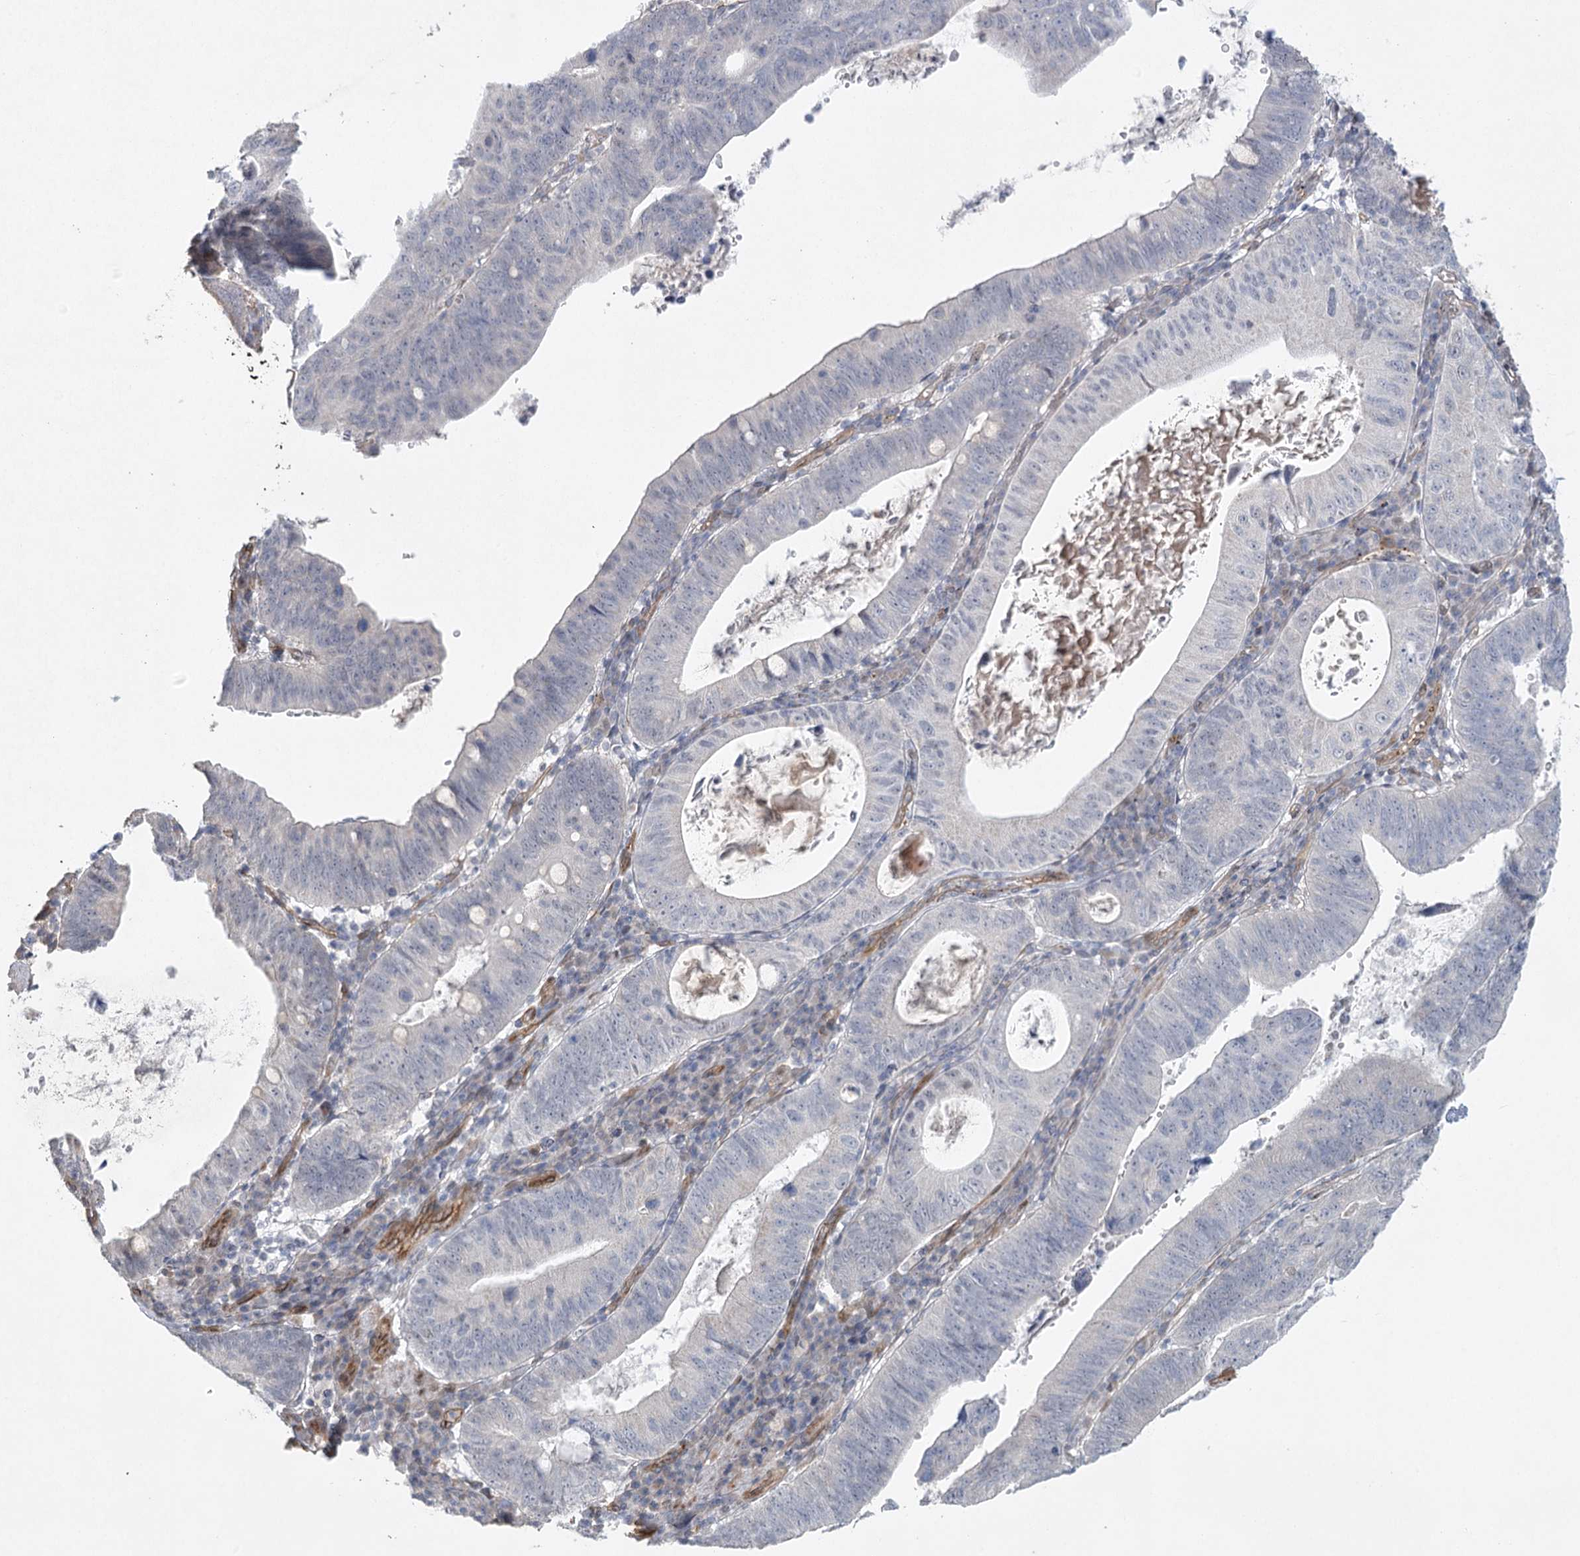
{"staining": {"intensity": "negative", "quantity": "none", "location": "none"}, "tissue": "stomach cancer", "cell_type": "Tumor cells", "image_type": "cancer", "snomed": [{"axis": "morphology", "description": "Adenocarcinoma, NOS"}, {"axis": "topography", "description": "Stomach"}], "caption": "This is an immunohistochemistry (IHC) image of human stomach cancer (adenocarcinoma). There is no positivity in tumor cells.", "gene": "AMTN", "patient": {"sex": "male", "age": 59}}